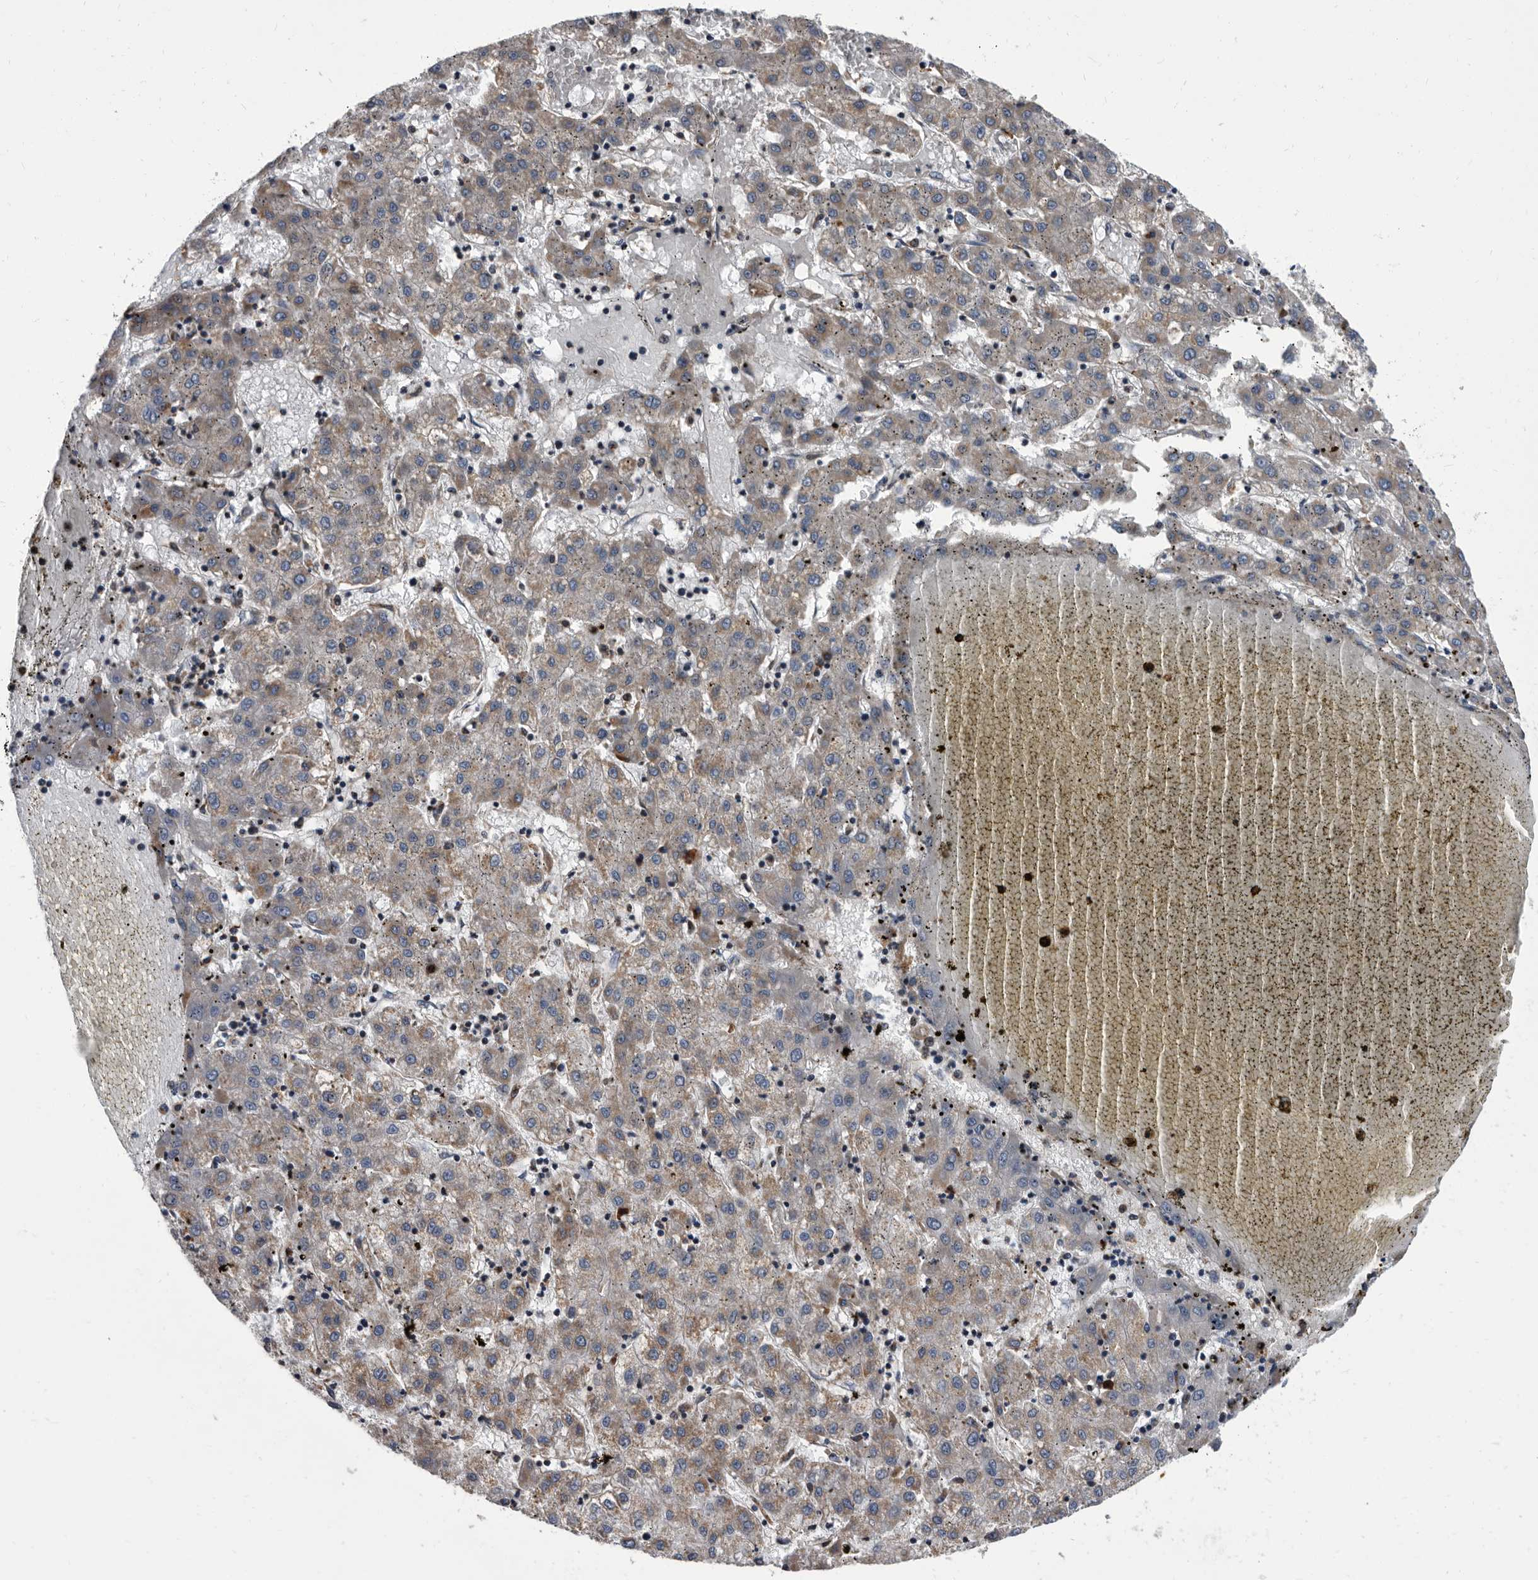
{"staining": {"intensity": "weak", "quantity": "25%-75%", "location": "cytoplasmic/membranous"}, "tissue": "liver cancer", "cell_type": "Tumor cells", "image_type": "cancer", "snomed": [{"axis": "morphology", "description": "Carcinoma, Hepatocellular, NOS"}, {"axis": "topography", "description": "Liver"}], "caption": "Protein analysis of liver hepatocellular carcinoma tissue demonstrates weak cytoplasmic/membranous staining in approximately 25%-75% of tumor cells.", "gene": "DTNBP1", "patient": {"sex": "male", "age": 72}}